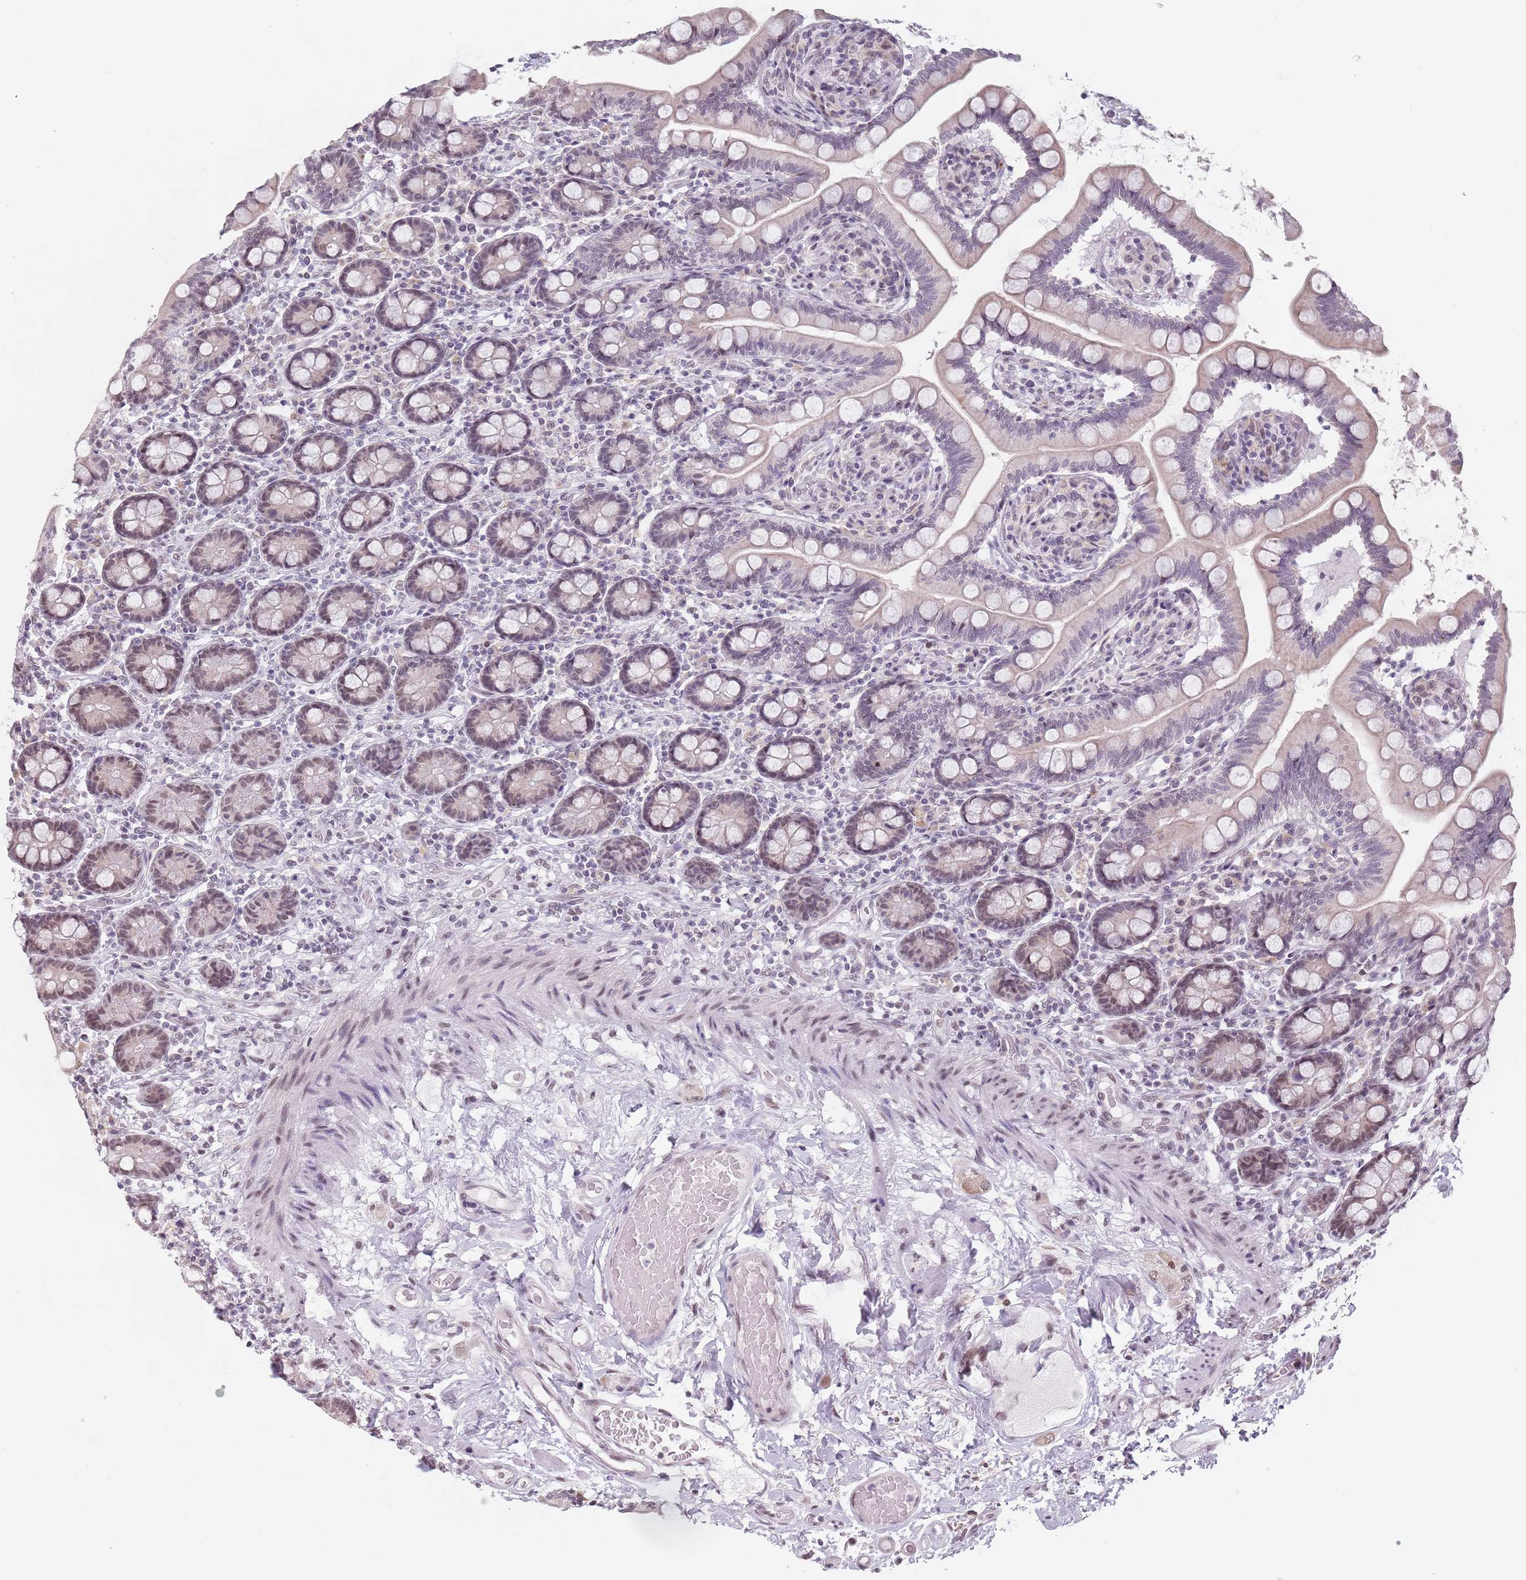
{"staining": {"intensity": "weak", "quantity": "25%-75%", "location": "nuclear"}, "tissue": "small intestine", "cell_type": "Glandular cells", "image_type": "normal", "snomed": [{"axis": "morphology", "description": "Normal tissue, NOS"}, {"axis": "topography", "description": "Small intestine"}], "caption": "Immunohistochemical staining of normal small intestine displays weak nuclear protein staining in about 25%-75% of glandular cells.", "gene": "PTCHD1", "patient": {"sex": "female", "age": 64}}